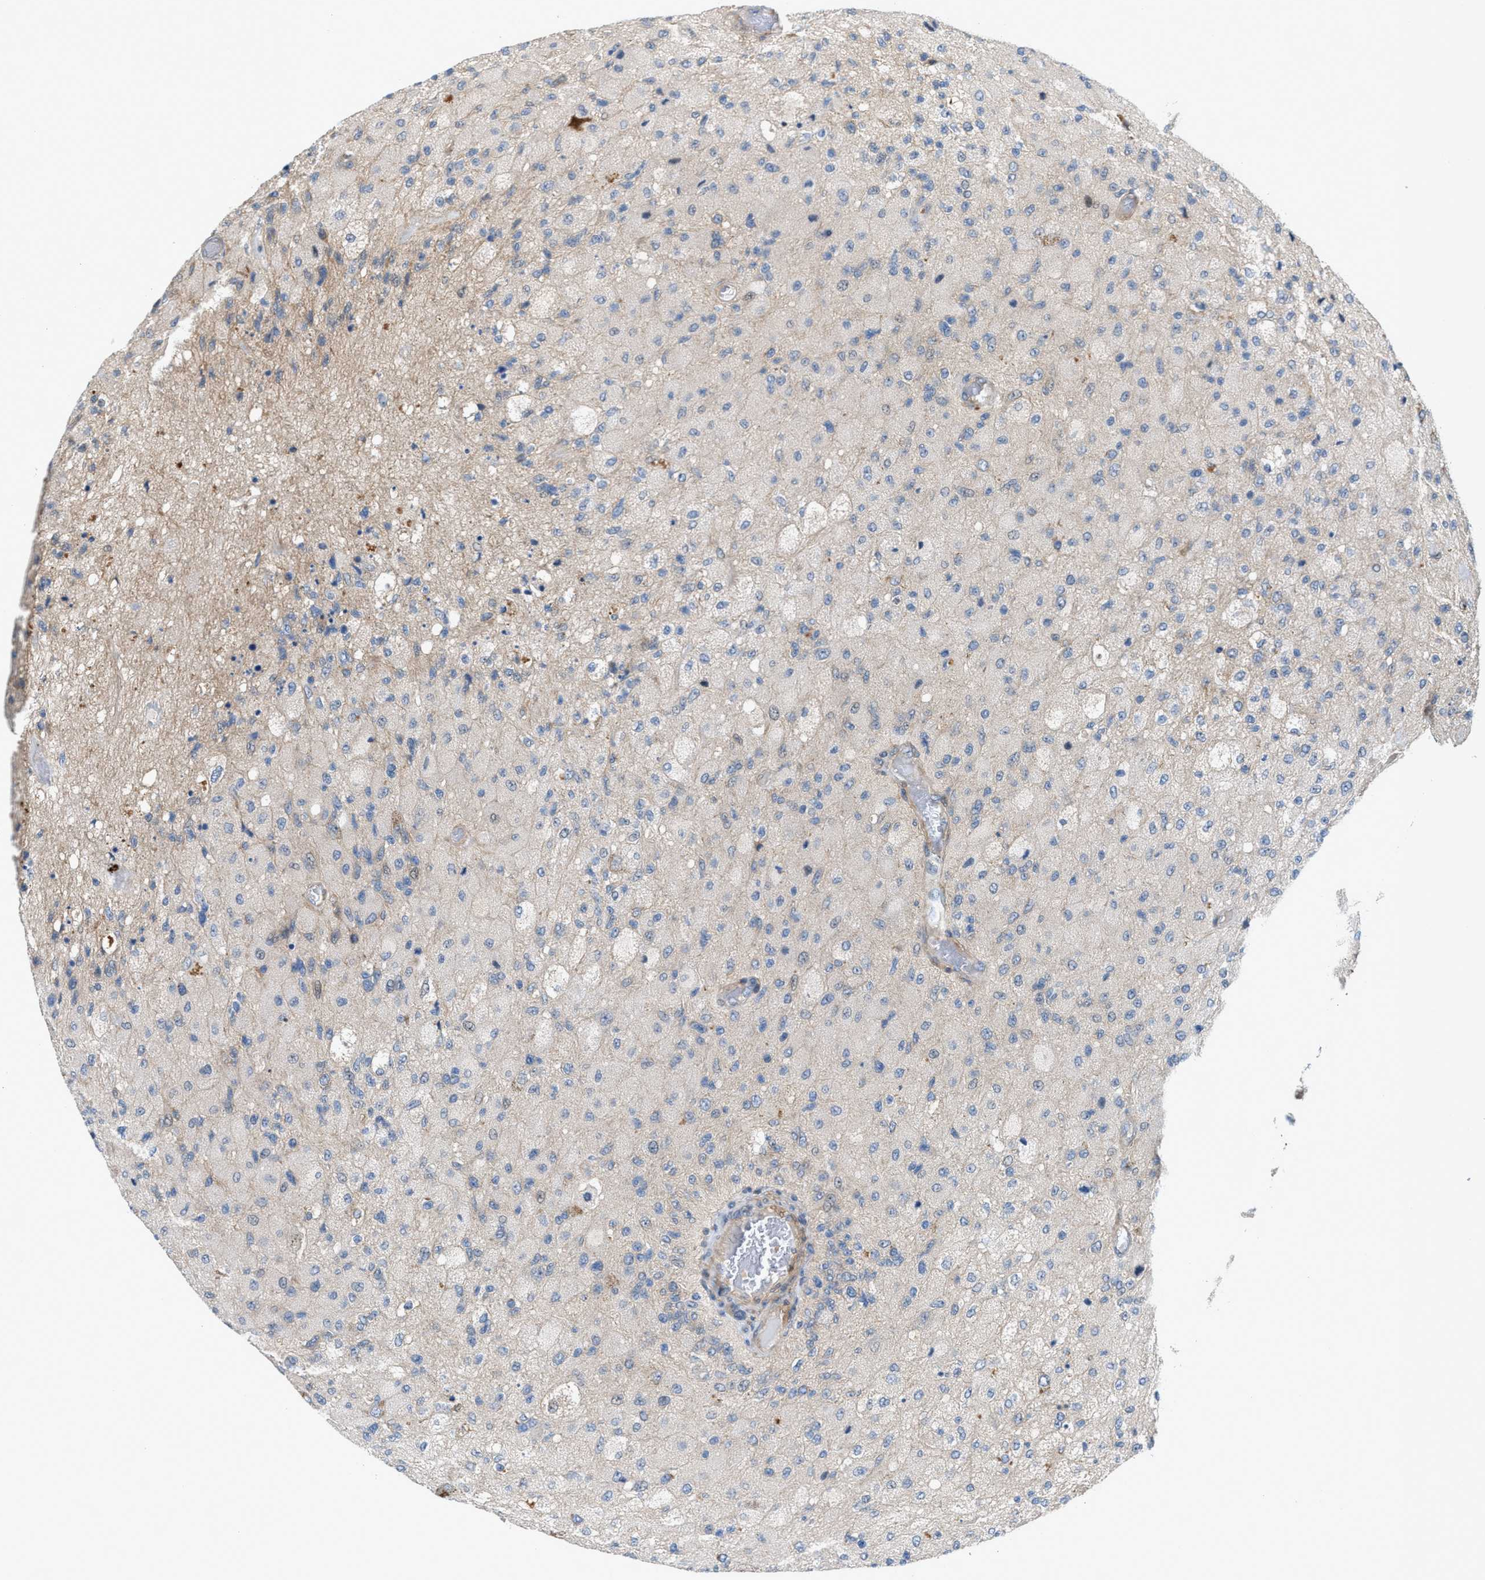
{"staining": {"intensity": "negative", "quantity": "none", "location": "none"}, "tissue": "glioma", "cell_type": "Tumor cells", "image_type": "cancer", "snomed": [{"axis": "morphology", "description": "Normal tissue, NOS"}, {"axis": "morphology", "description": "Glioma, malignant, High grade"}, {"axis": "topography", "description": "Cerebral cortex"}], "caption": "Immunohistochemistry (IHC) micrograph of human high-grade glioma (malignant) stained for a protein (brown), which demonstrates no staining in tumor cells.", "gene": "CYB5D1", "patient": {"sex": "male", "age": 77}}